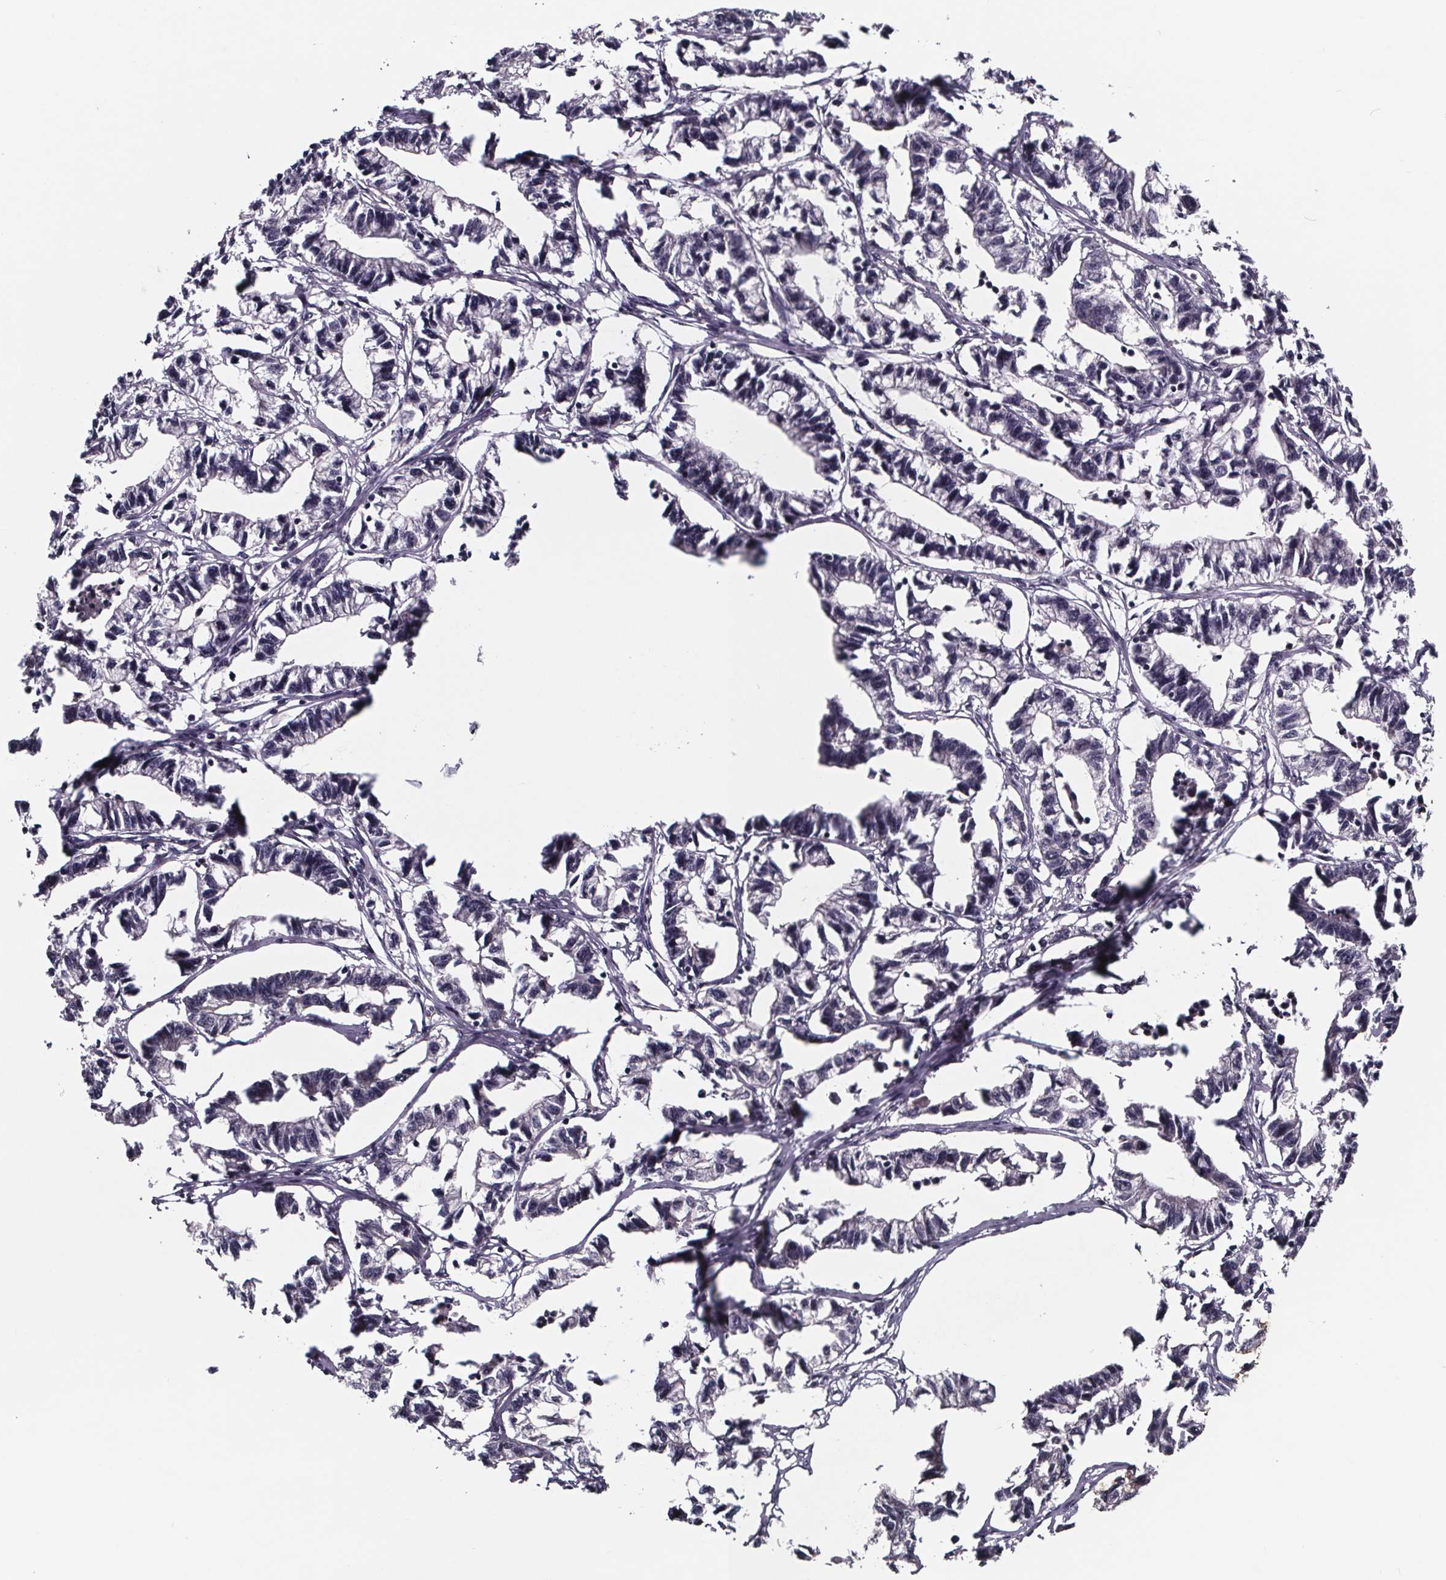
{"staining": {"intensity": "negative", "quantity": "none", "location": "none"}, "tissue": "stomach cancer", "cell_type": "Tumor cells", "image_type": "cancer", "snomed": [{"axis": "morphology", "description": "Adenocarcinoma, NOS"}, {"axis": "topography", "description": "Stomach"}], "caption": "The immunohistochemistry (IHC) histopathology image has no significant expression in tumor cells of stomach cancer tissue.", "gene": "SMIM1", "patient": {"sex": "male", "age": 83}}